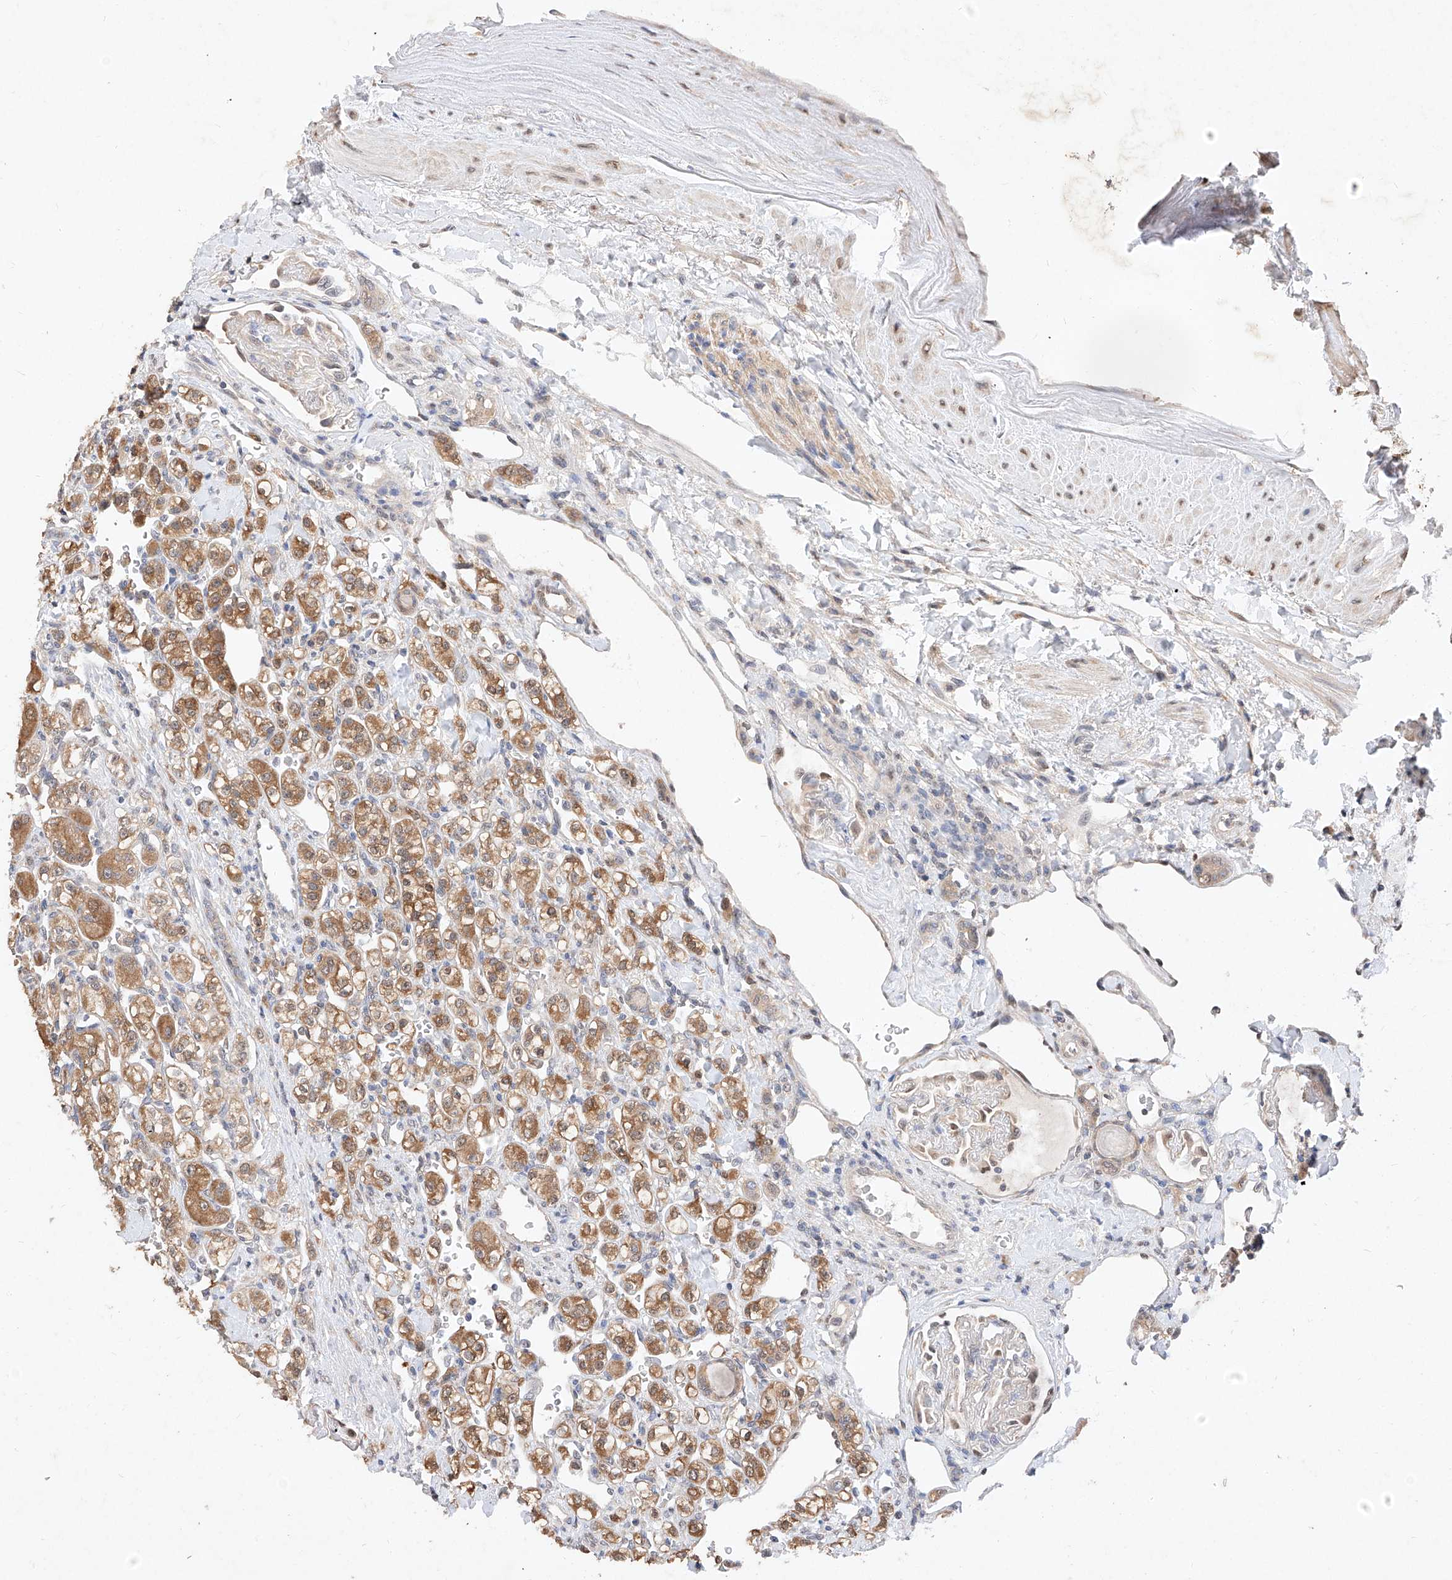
{"staining": {"intensity": "moderate", "quantity": ">75%", "location": "cytoplasmic/membranous"}, "tissue": "renal cancer", "cell_type": "Tumor cells", "image_type": "cancer", "snomed": [{"axis": "morphology", "description": "Adenocarcinoma, NOS"}, {"axis": "topography", "description": "Kidney"}], "caption": "DAB (3,3'-diaminobenzidine) immunohistochemical staining of adenocarcinoma (renal) shows moderate cytoplasmic/membranous protein expression in approximately >75% of tumor cells. (brown staining indicates protein expression, while blue staining denotes nuclei).", "gene": "ZSCAN4", "patient": {"sex": "male", "age": 77}}